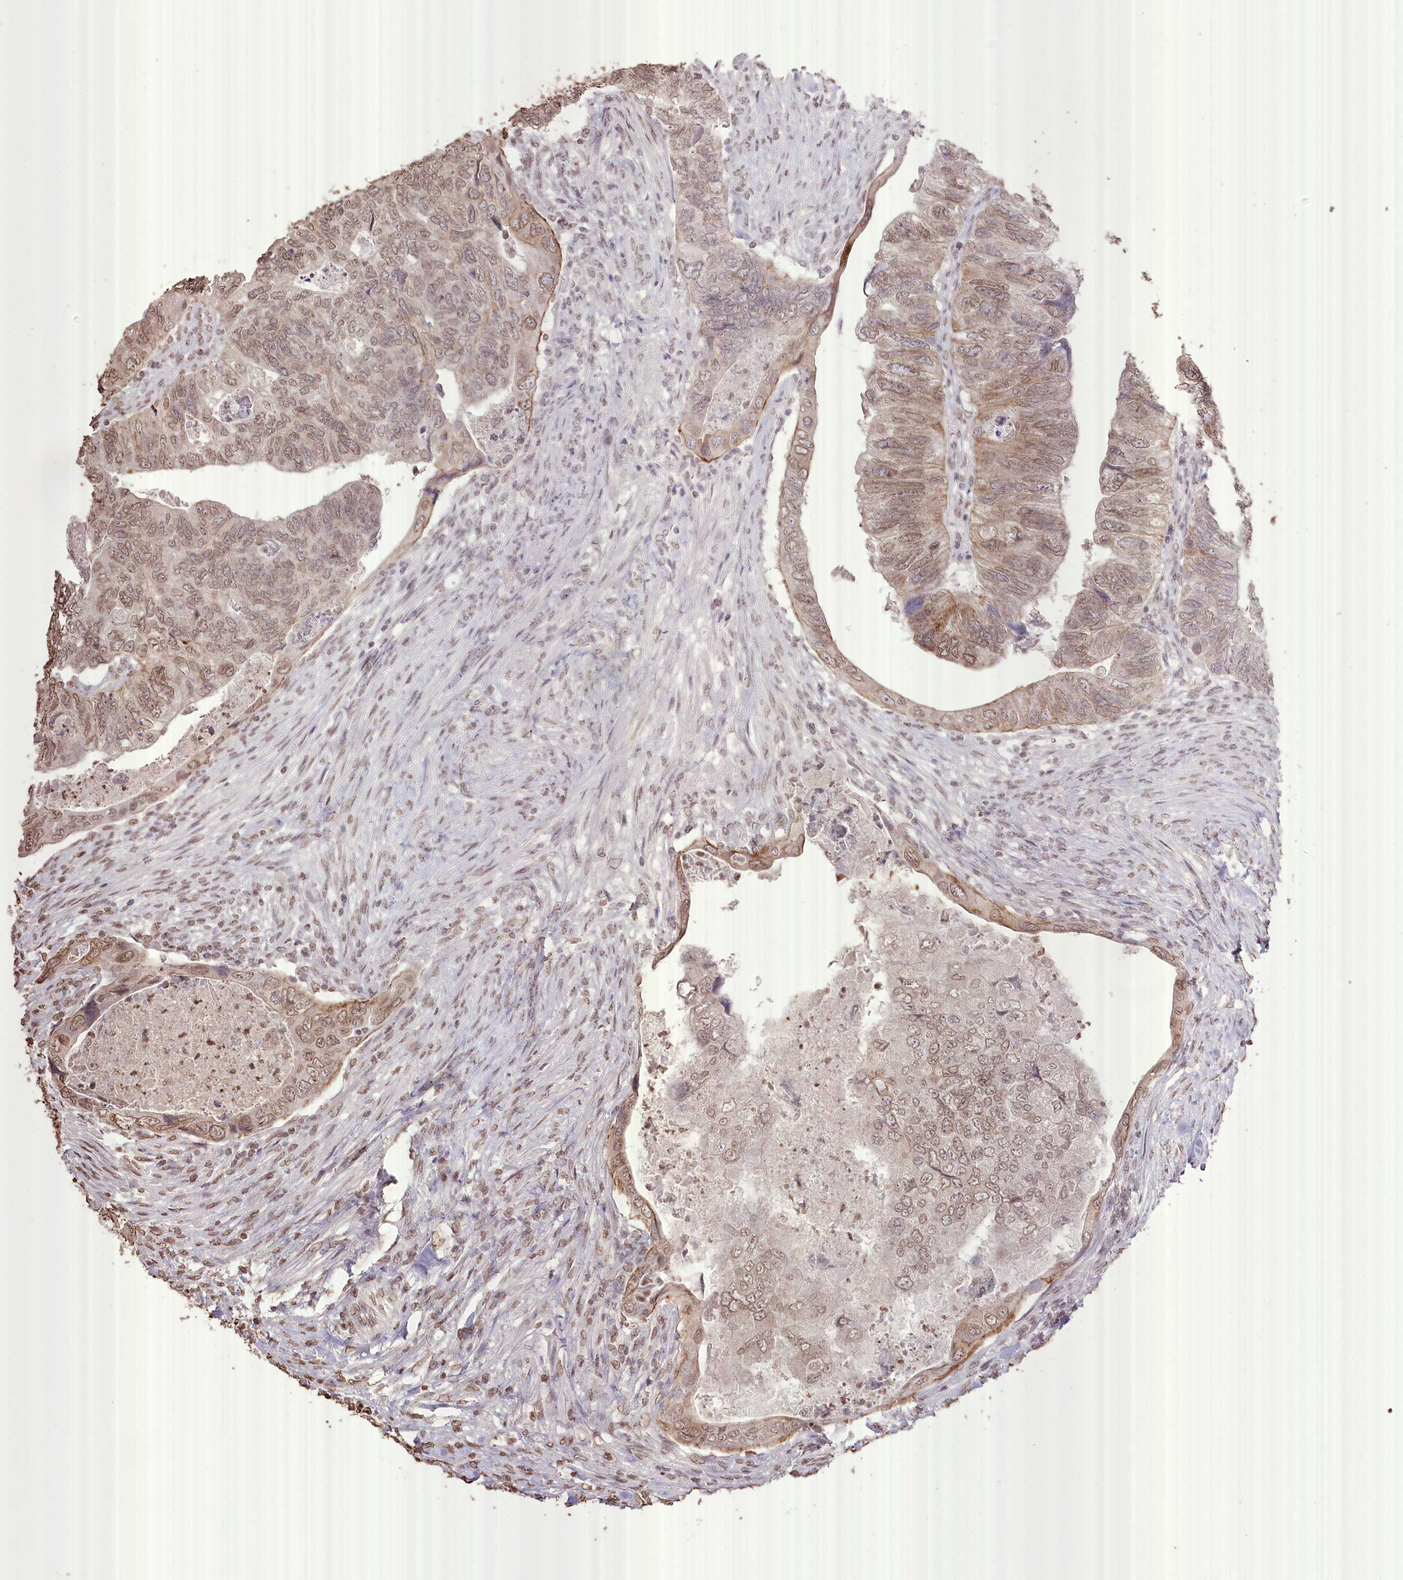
{"staining": {"intensity": "weak", "quantity": ">75%", "location": "cytoplasmic/membranous,nuclear"}, "tissue": "colorectal cancer", "cell_type": "Tumor cells", "image_type": "cancer", "snomed": [{"axis": "morphology", "description": "Adenocarcinoma, NOS"}, {"axis": "topography", "description": "Rectum"}], "caption": "Adenocarcinoma (colorectal) stained with a brown dye demonstrates weak cytoplasmic/membranous and nuclear positive staining in about >75% of tumor cells.", "gene": "SLC39A10", "patient": {"sex": "male", "age": 63}}